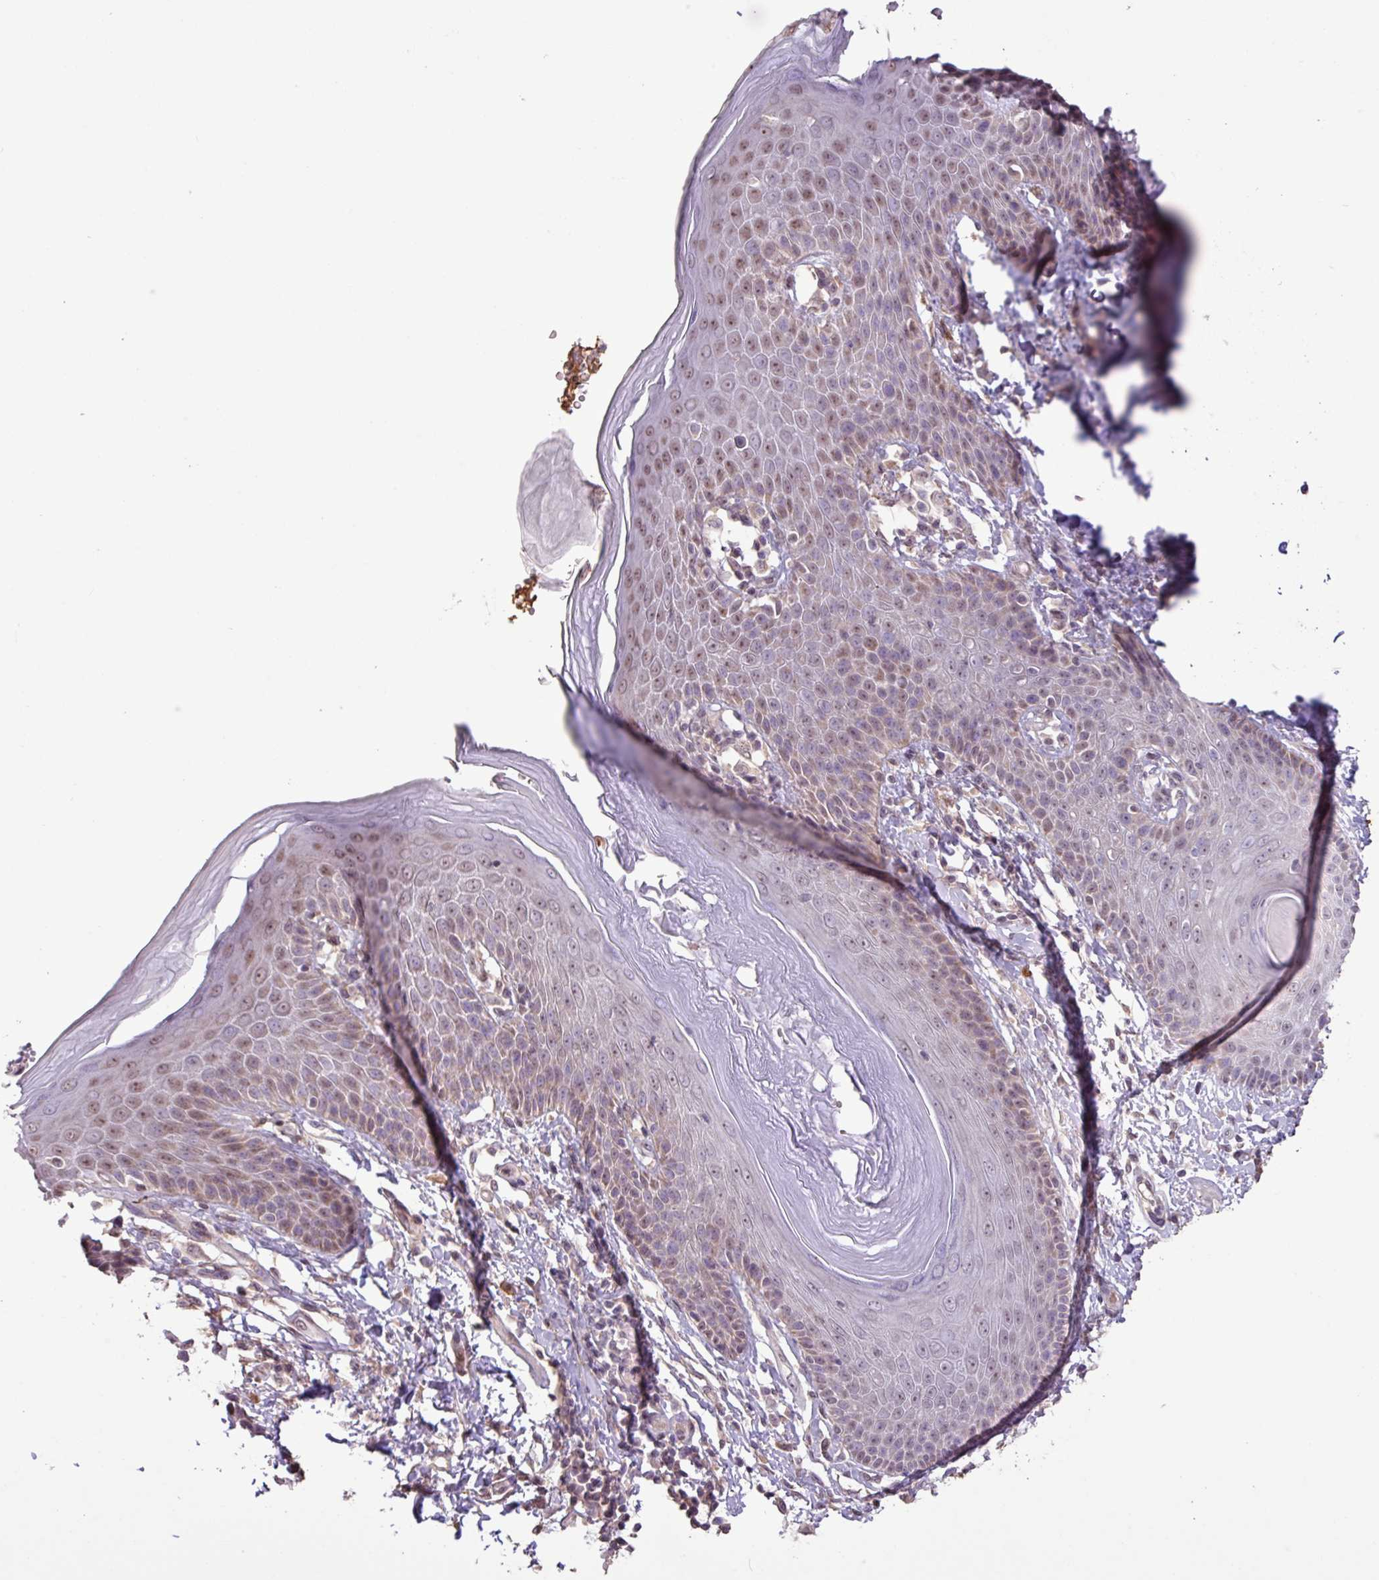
{"staining": {"intensity": "moderate", "quantity": "25%-75%", "location": "nuclear"}, "tissue": "skin", "cell_type": "Epidermal cells", "image_type": "normal", "snomed": [{"axis": "morphology", "description": "Normal tissue, NOS"}, {"axis": "topography", "description": "Peripheral nerve tissue"}], "caption": "Moderate nuclear expression is identified in approximately 25%-75% of epidermal cells in normal skin.", "gene": "L3MBTL3", "patient": {"sex": "male", "age": 51}}